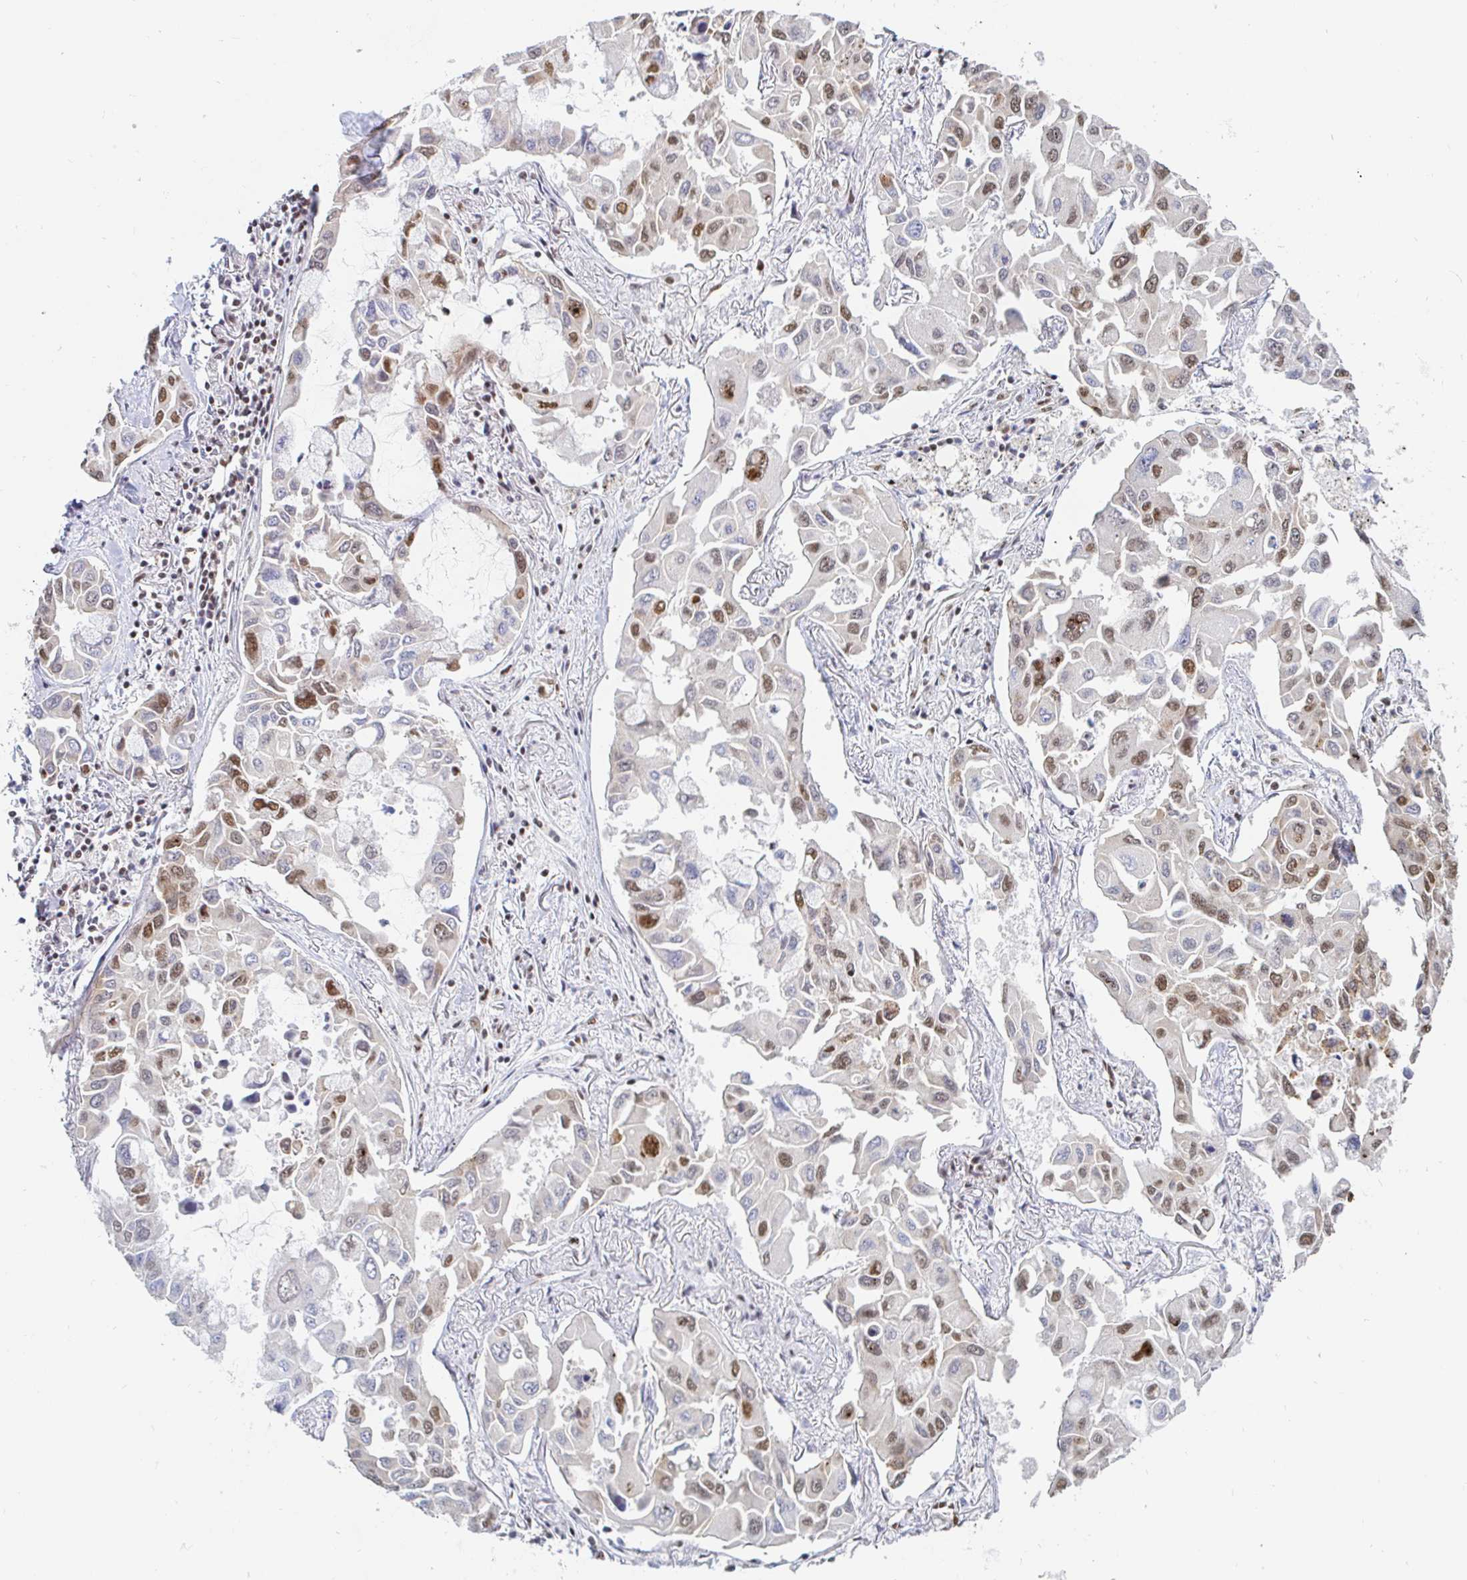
{"staining": {"intensity": "moderate", "quantity": "<25%", "location": "nuclear"}, "tissue": "lung cancer", "cell_type": "Tumor cells", "image_type": "cancer", "snomed": [{"axis": "morphology", "description": "Adenocarcinoma, NOS"}, {"axis": "topography", "description": "Lung"}], "caption": "Lung adenocarcinoma stained for a protein shows moderate nuclear positivity in tumor cells.", "gene": "RBMX", "patient": {"sex": "male", "age": 64}}